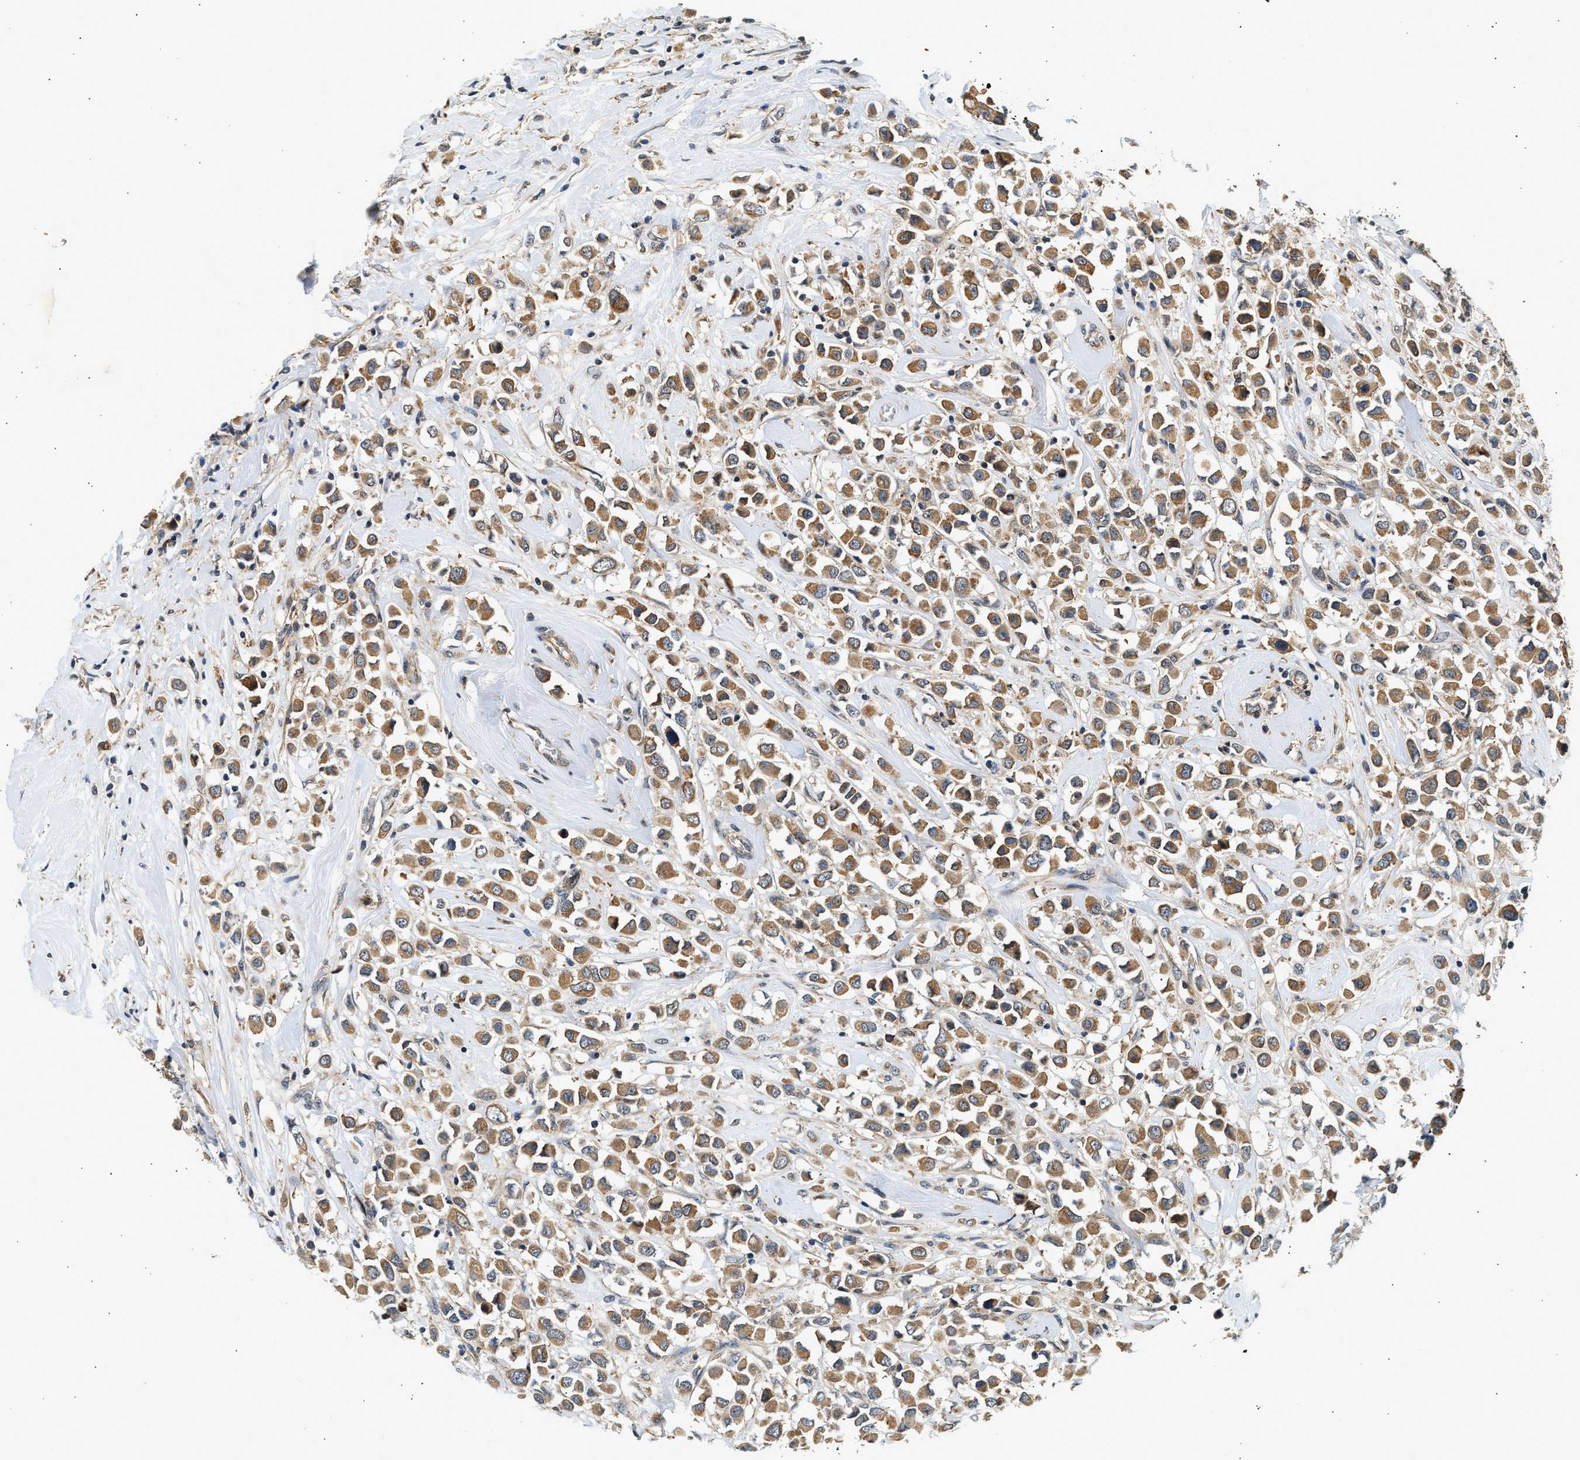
{"staining": {"intensity": "moderate", "quantity": ">75%", "location": "cytoplasmic/membranous"}, "tissue": "breast cancer", "cell_type": "Tumor cells", "image_type": "cancer", "snomed": [{"axis": "morphology", "description": "Duct carcinoma"}, {"axis": "topography", "description": "Breast"}], "caption": "The image shows staining of breast invasive ductal carcinoma, revealing moderate cytoplasmic/membranous protein expression (brown color) within tumor cells. (Stains: DAB in brown, nuclei in blue, Microscopy: brightfield microscopy at high magnification).", "gene": "DUSP14", "patient": {"sex": "female", "age": 61}}